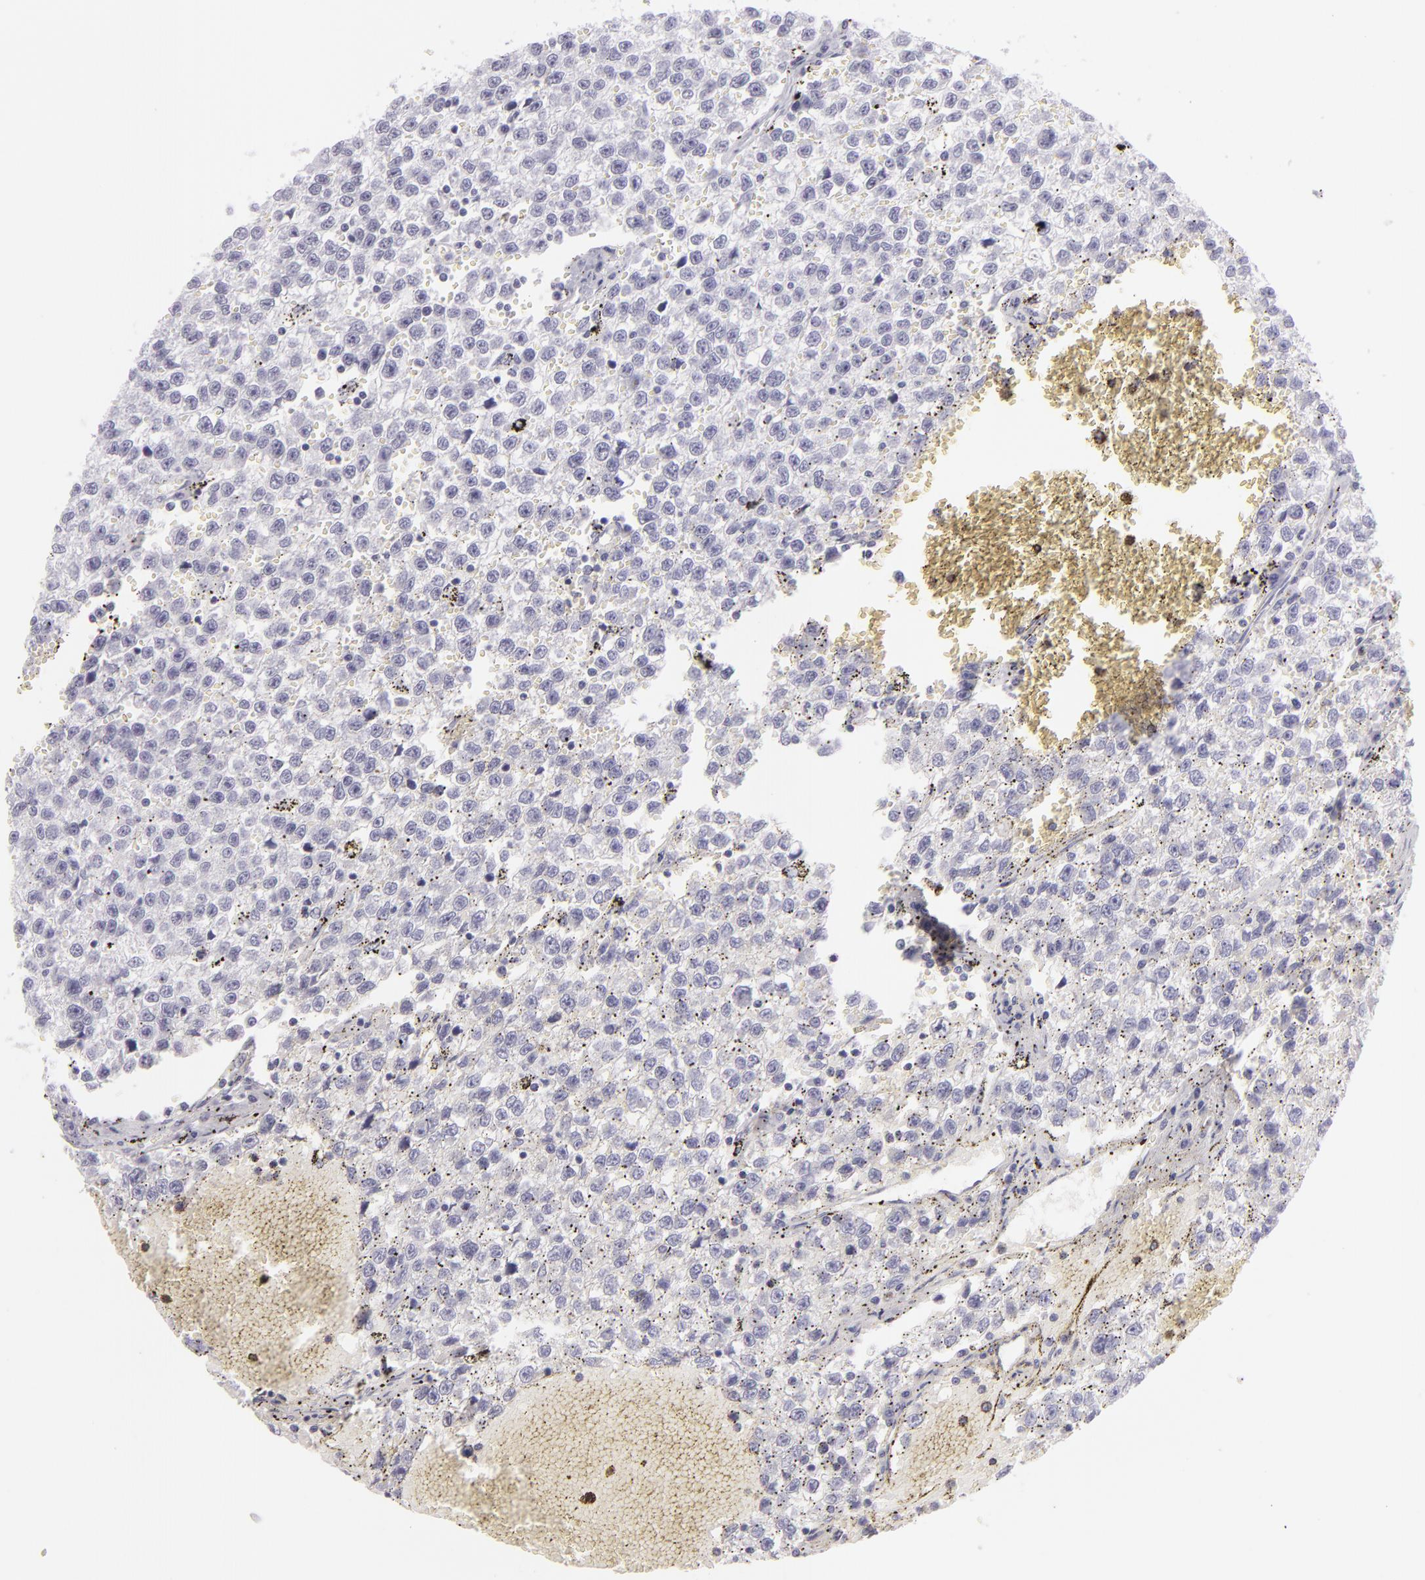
{"staining": {"intensity": "negative", "quantity": "none", "location": "none"}, "tissue": "testis cancer", "cell_type": "Tumor cells", "image_type": "cancer", "snomed": [{"axis": "morphology", "description": "Seminoma, NOS"}, {"axis": "topography", "description": "Testis"}], "caption": "Immunohistochemistry (IHC) histopathology image of human testis seminoma stained for a protein (brown), which reveals no expression in tumor cells. The staining was performed using DAB (3,3'-diaminobenzidine) to visualize the protein expression in brown, while the nuclei were stained in blue with hematoxylin (Magnification: 20x).", "gene": "DLG4", "patient": {"sex": "male", "age": 35}}